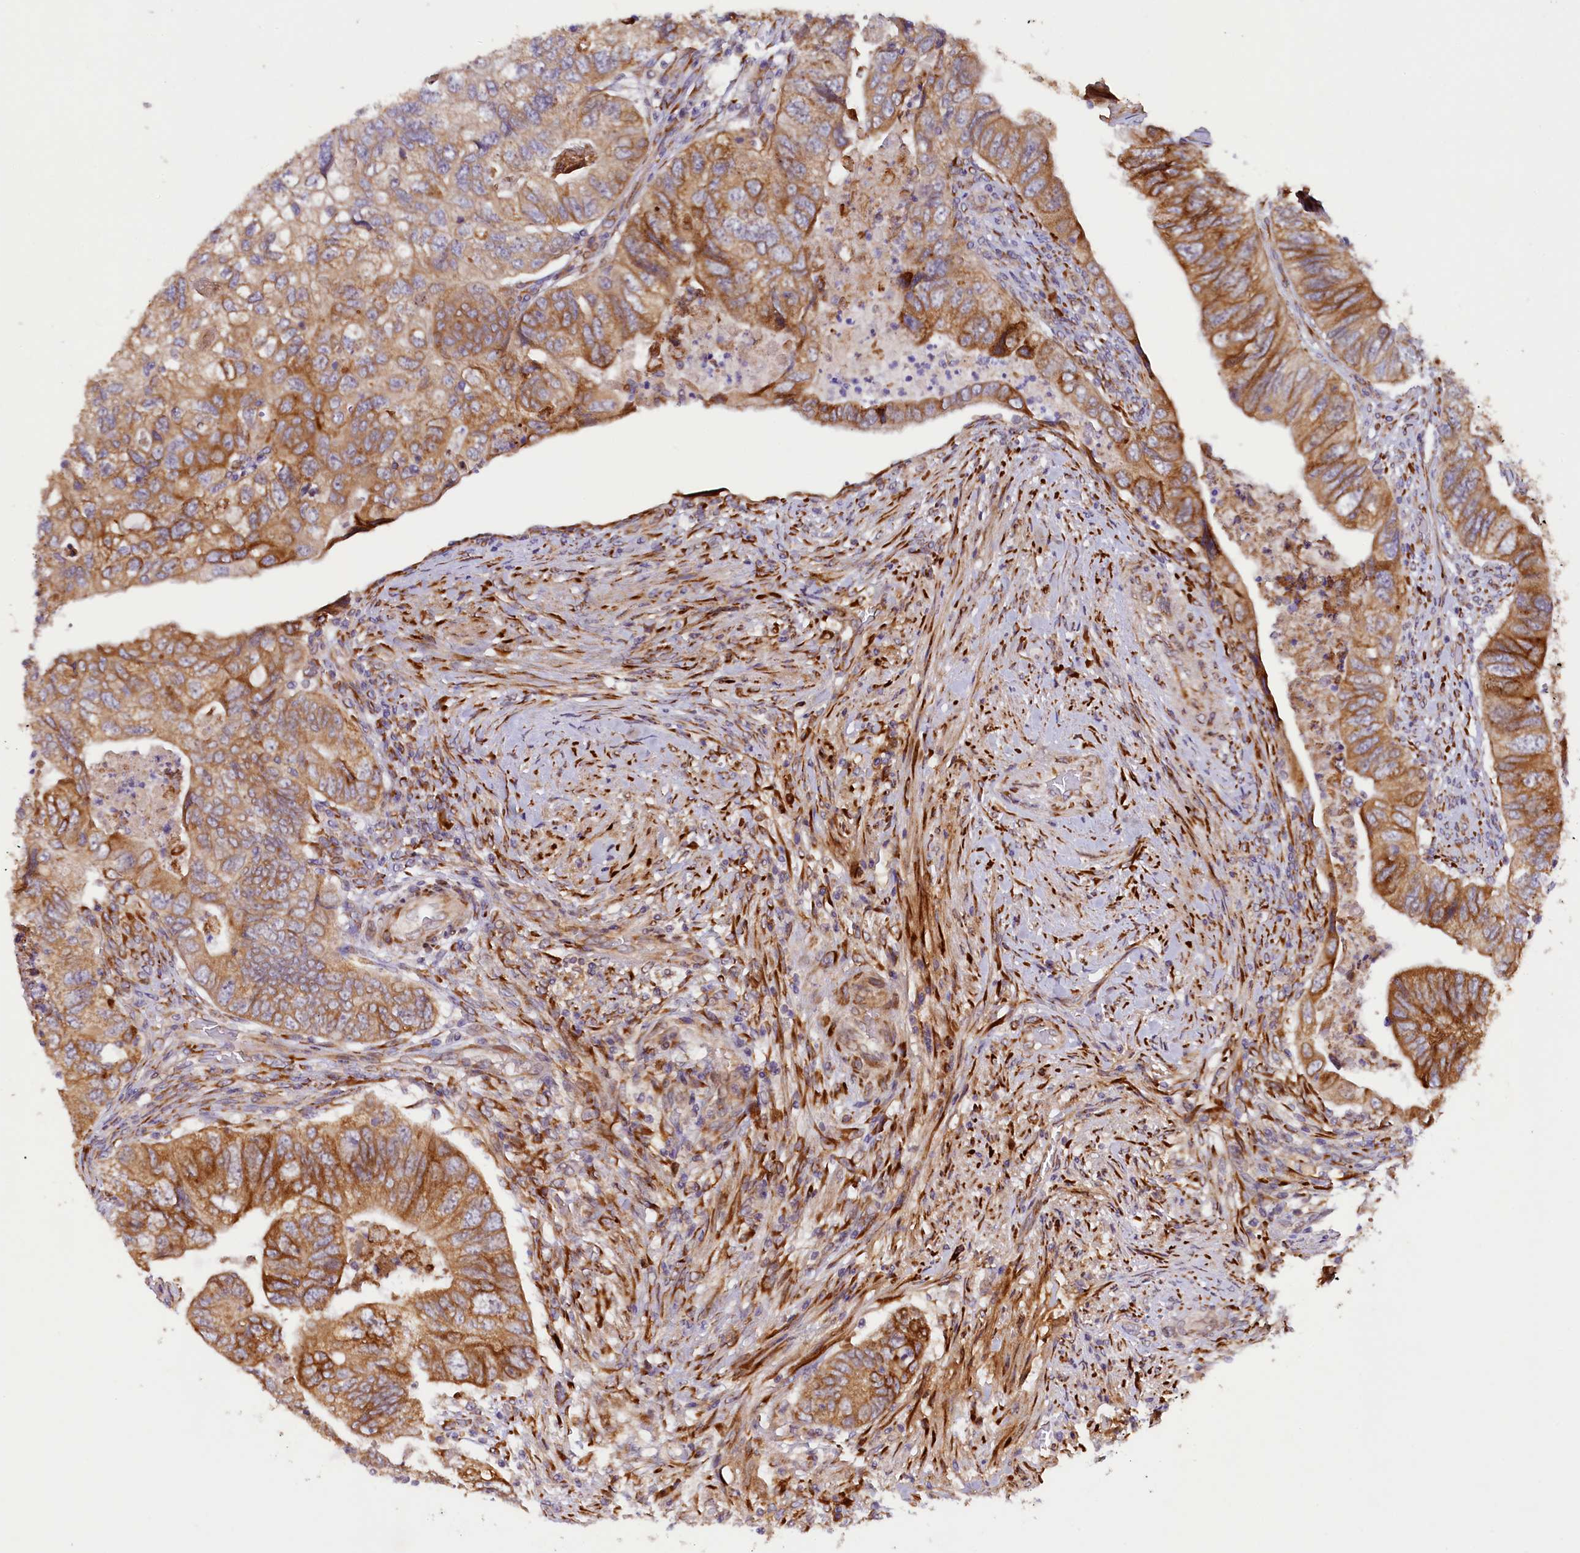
{"staining": {"intensity": "strong", "quantity": ">75%", "location": "cytoplasmic/membranous"}, "tissue": "colorectal cancer", "cell_type": "Tumor cells", "image_type": "cancer", "snomed": [{"axis": "morphology", "description": "Adenocarcinoma, NOS"}, {"axis": "topography", "description": "Rectum"}], "caption": "This image displays colorectal cancer stained with immunohistochemistry to label a protein in brown. The cytoplasmic/membranous of tumor cells show strong positivity for the protein. Nuclei are counter-stained blue.", "gene": "SSC5D", "patient": {"sex": "male", "age": 63}}